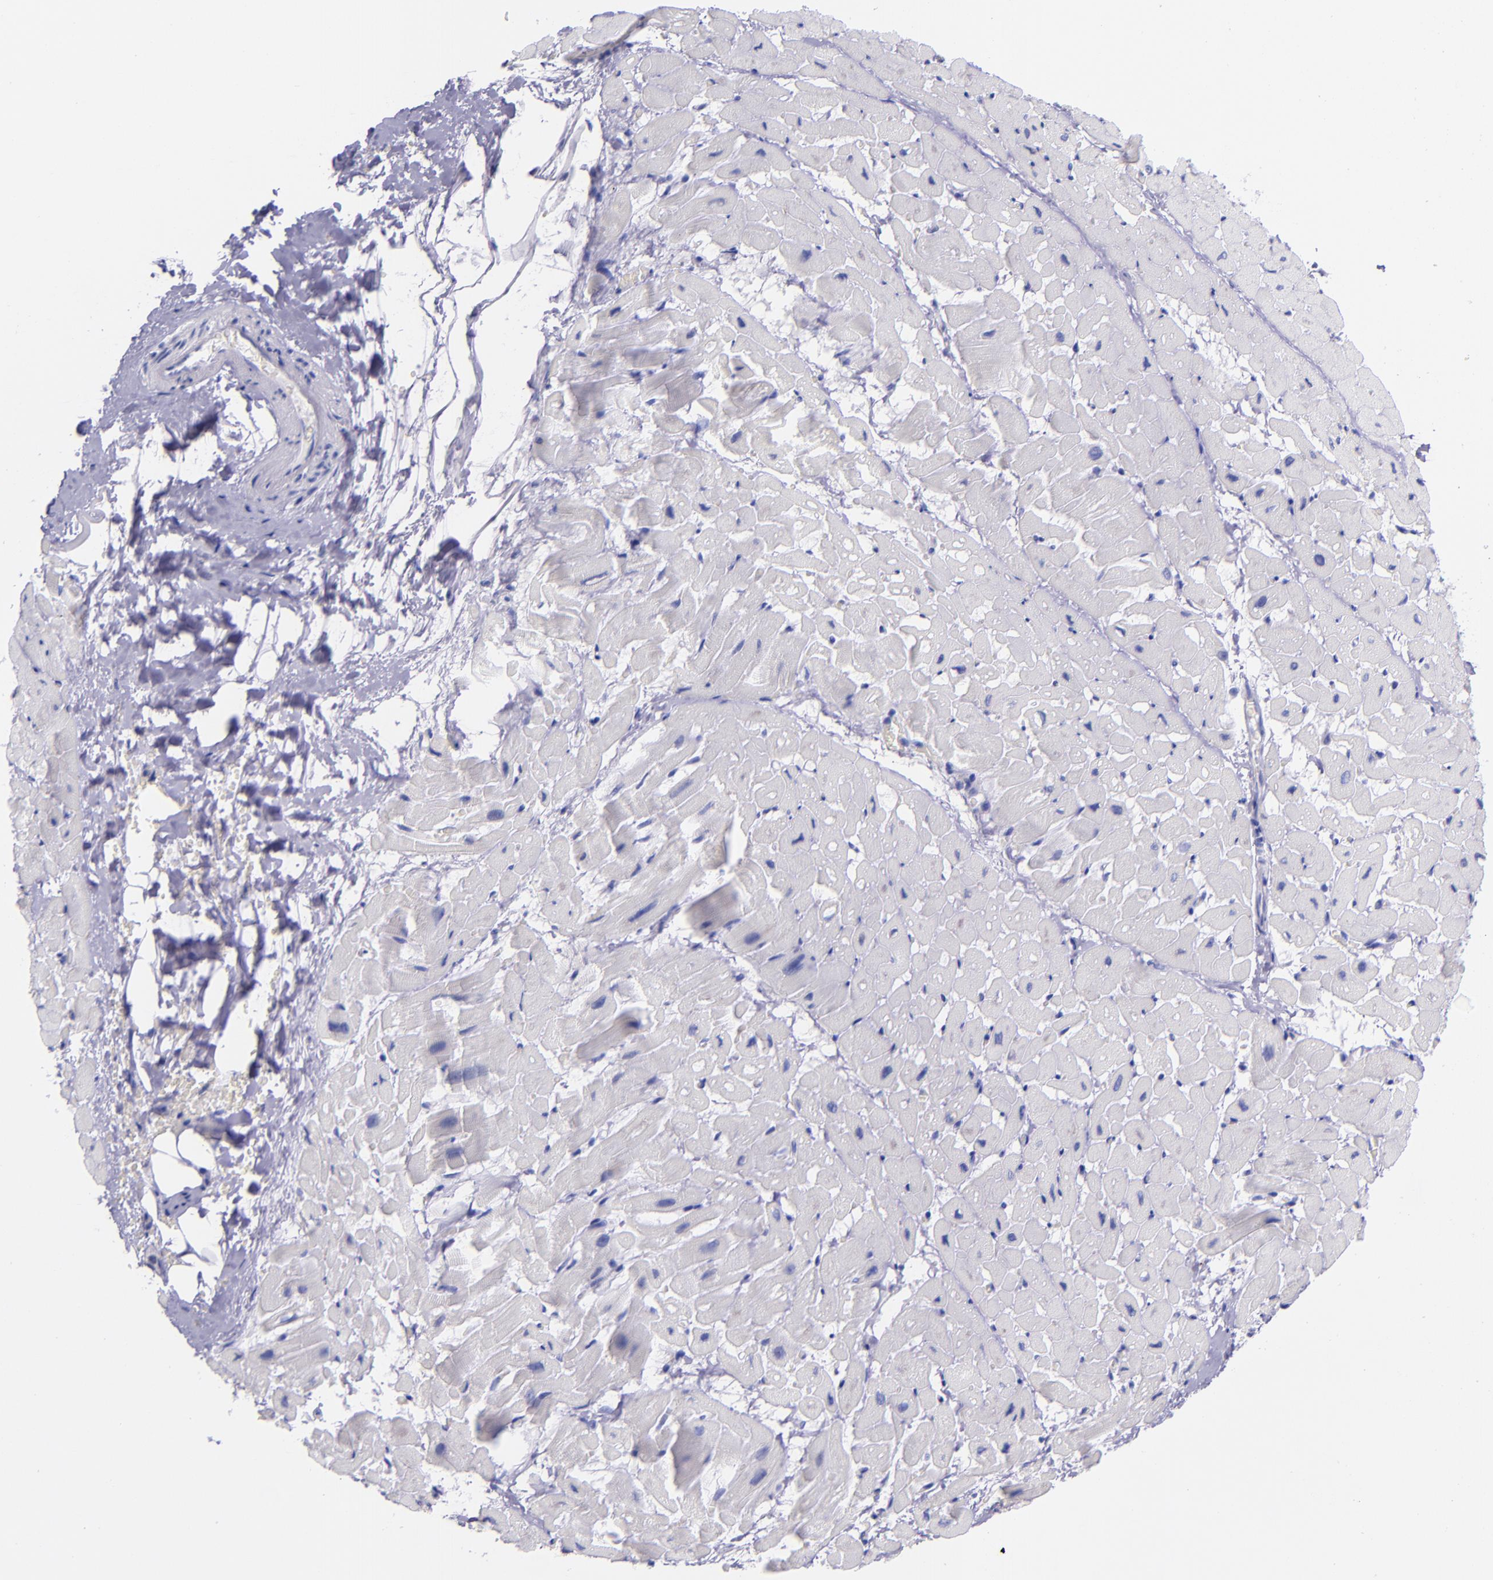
{"staining": {"intensity": "negative", "quantity": "none", "location": "none"}, "tissue": "heart muscle", "cell_type": "Cardiomyocytes", "image_type": "normal", "snomed": [{"axis": "morphology", "description": "Normal tissue, NOS"}, {"axis": "topography", "description": "Heart"}], "caption": "This is an IHC micrograph of benign human heart muscle. There is no expression in cardiomyocytes.", "gene": "SLPI", "patient": {"sex": "male", "age": 45}}